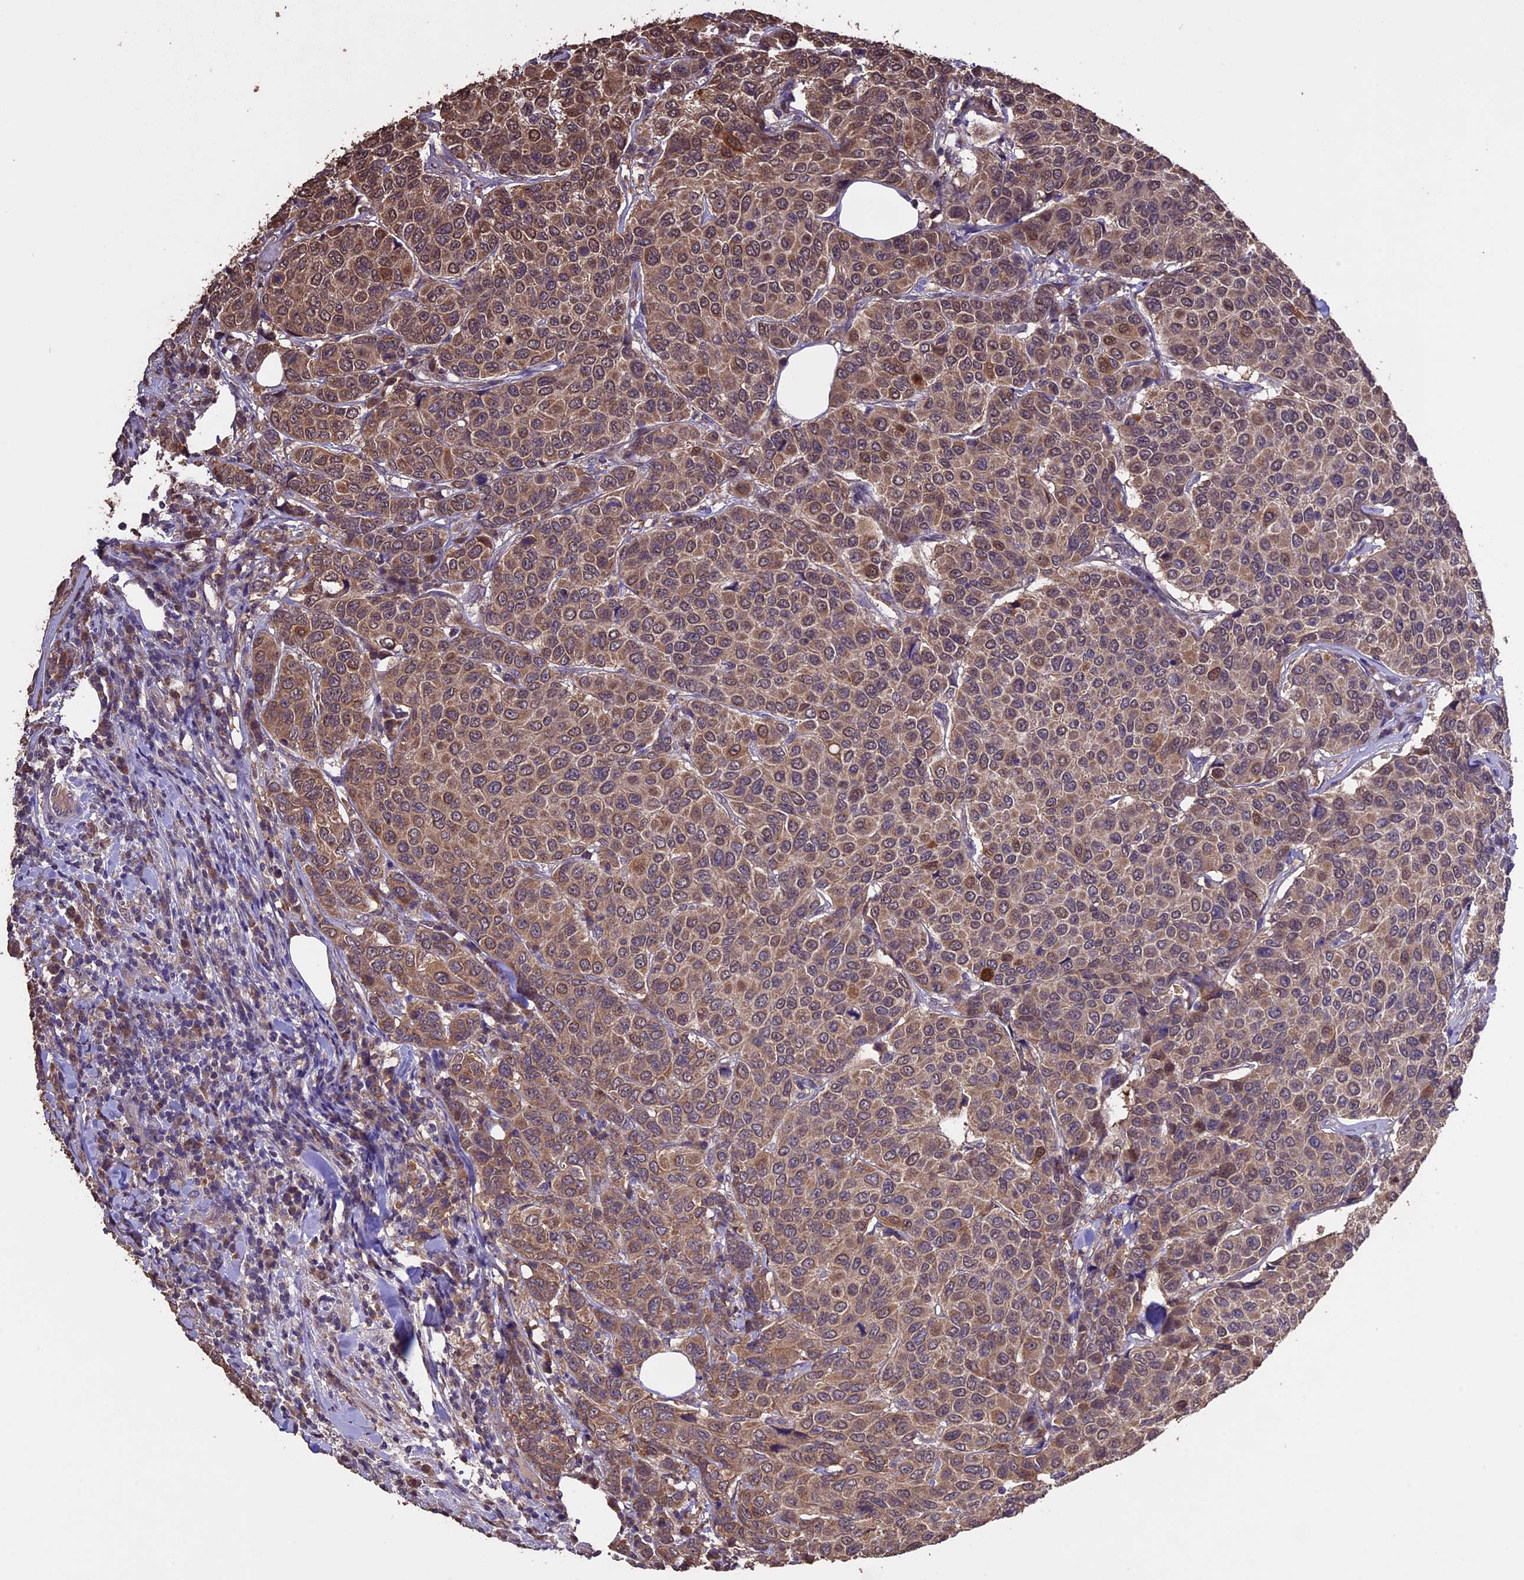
{"staining": {"intensity": "moderate", "quantity": ">75%", "location": "cytoplasmic/membranous,nuclear"}, "tissue": "breast cancer", "cell_type": "Tumor cells", "image_type": "cancer", "snomed": [{"axis": "morphology", "description": "Duct carcinoma"}, {"axis": "topography", "description": "Breast"}], "caption": "Human breast invasive ductal carcinoma stained for a protein (brown) shows moderate cytoplasmic/membranous and nuclear positive expression in approximately >75% of tumor cells.", "gene": "DIS3L", "patient": {"sex": "female", "age": 55}}